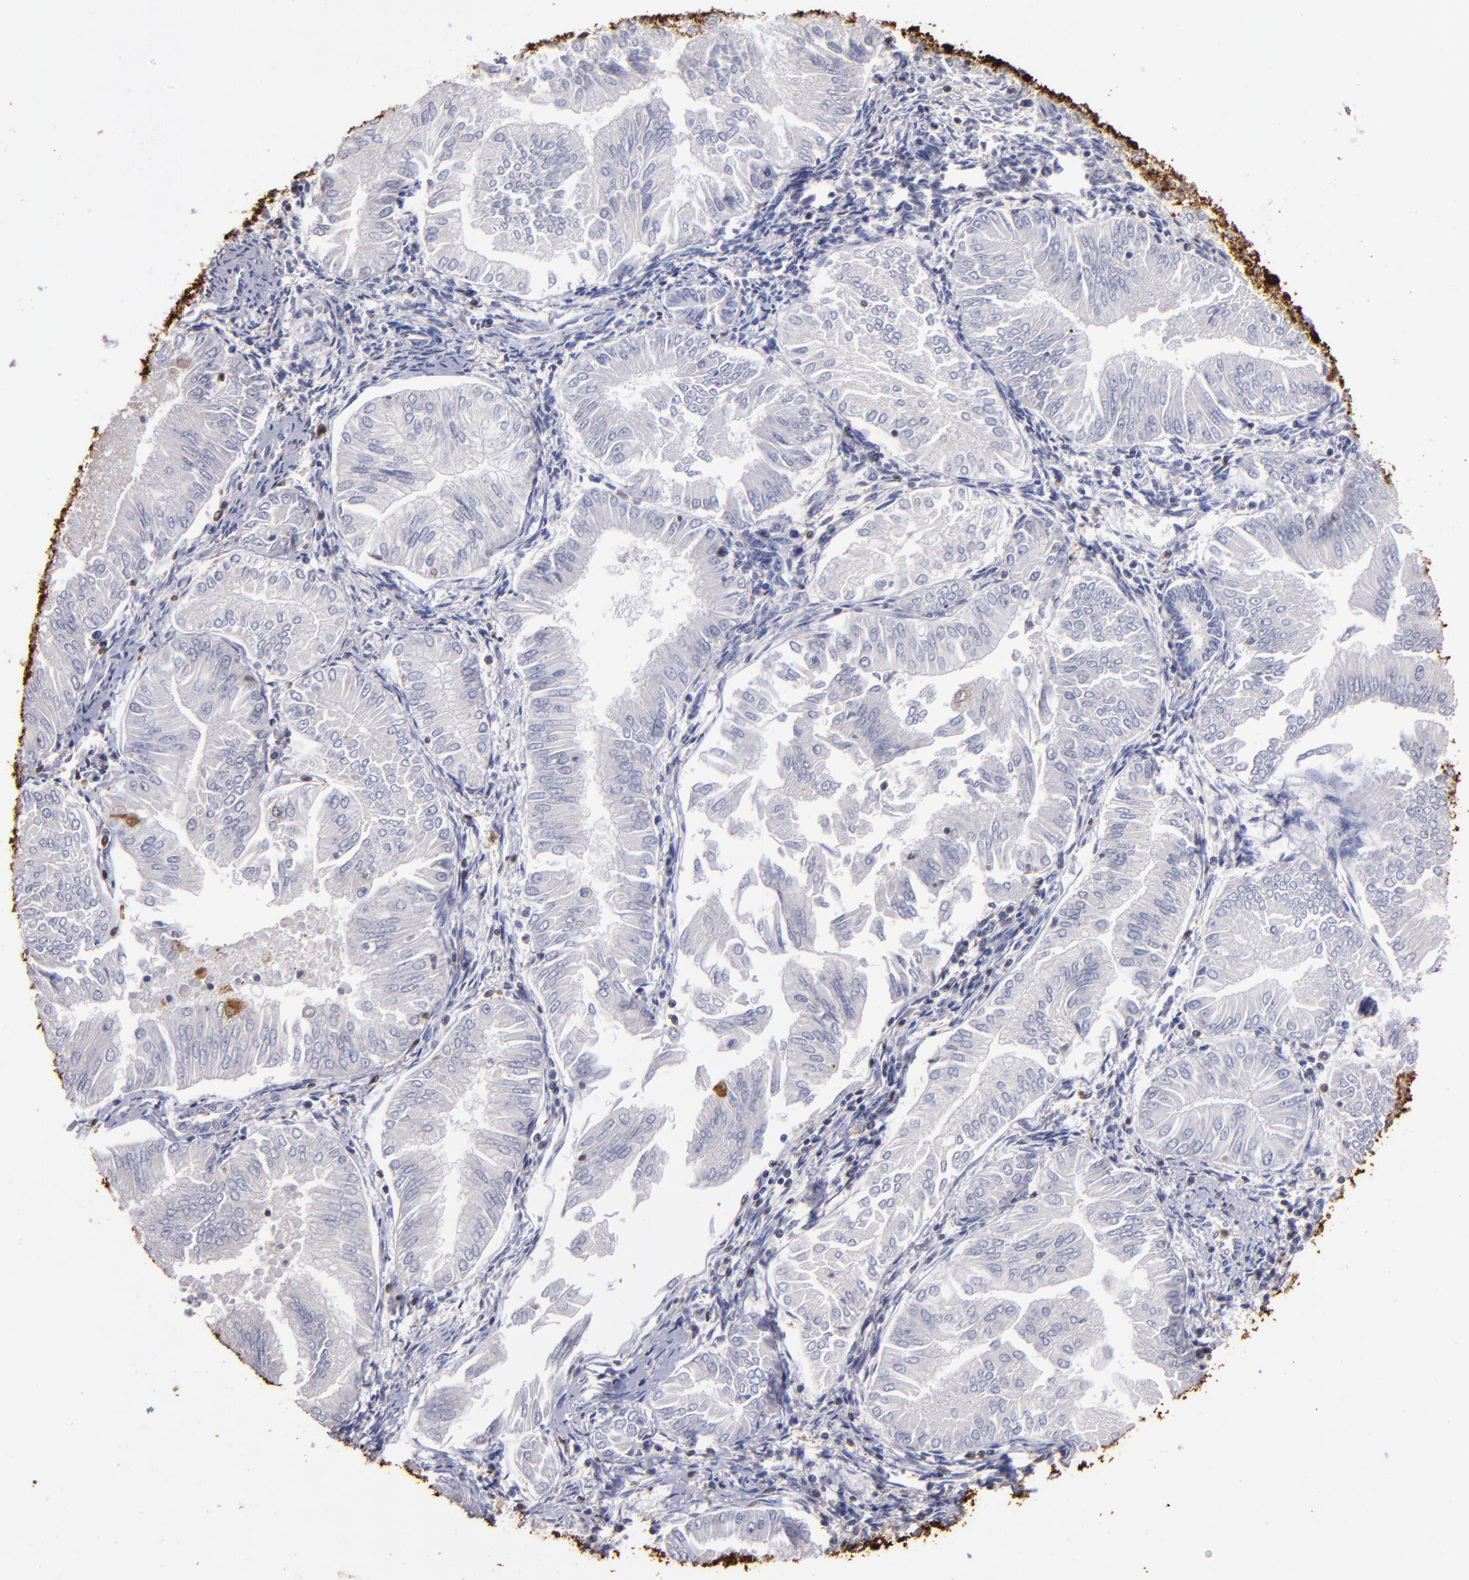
{"staining": {"intensity": "moderate", "quantity": "<25%", "location": "cytoplasmic/membranous,nuclear"}, "tissue": "endometrial cancer", "cell_type": "Tumor cells", "image_type": "cancer", "snomed": [{"axis": "morphology", "description": "Adenocarcinoma, NOS"}, {"axis": "topography", "description": "Endometrium"}], "caption": "Endometrial cancer was stained to show a protein in brown. There is low levels of moderate cytoplasmic/membranous and nuclear staining in approximately <25% of tumor cells.", "gene": "S100A2", "patient": {"sex": "female", "age": 53}}